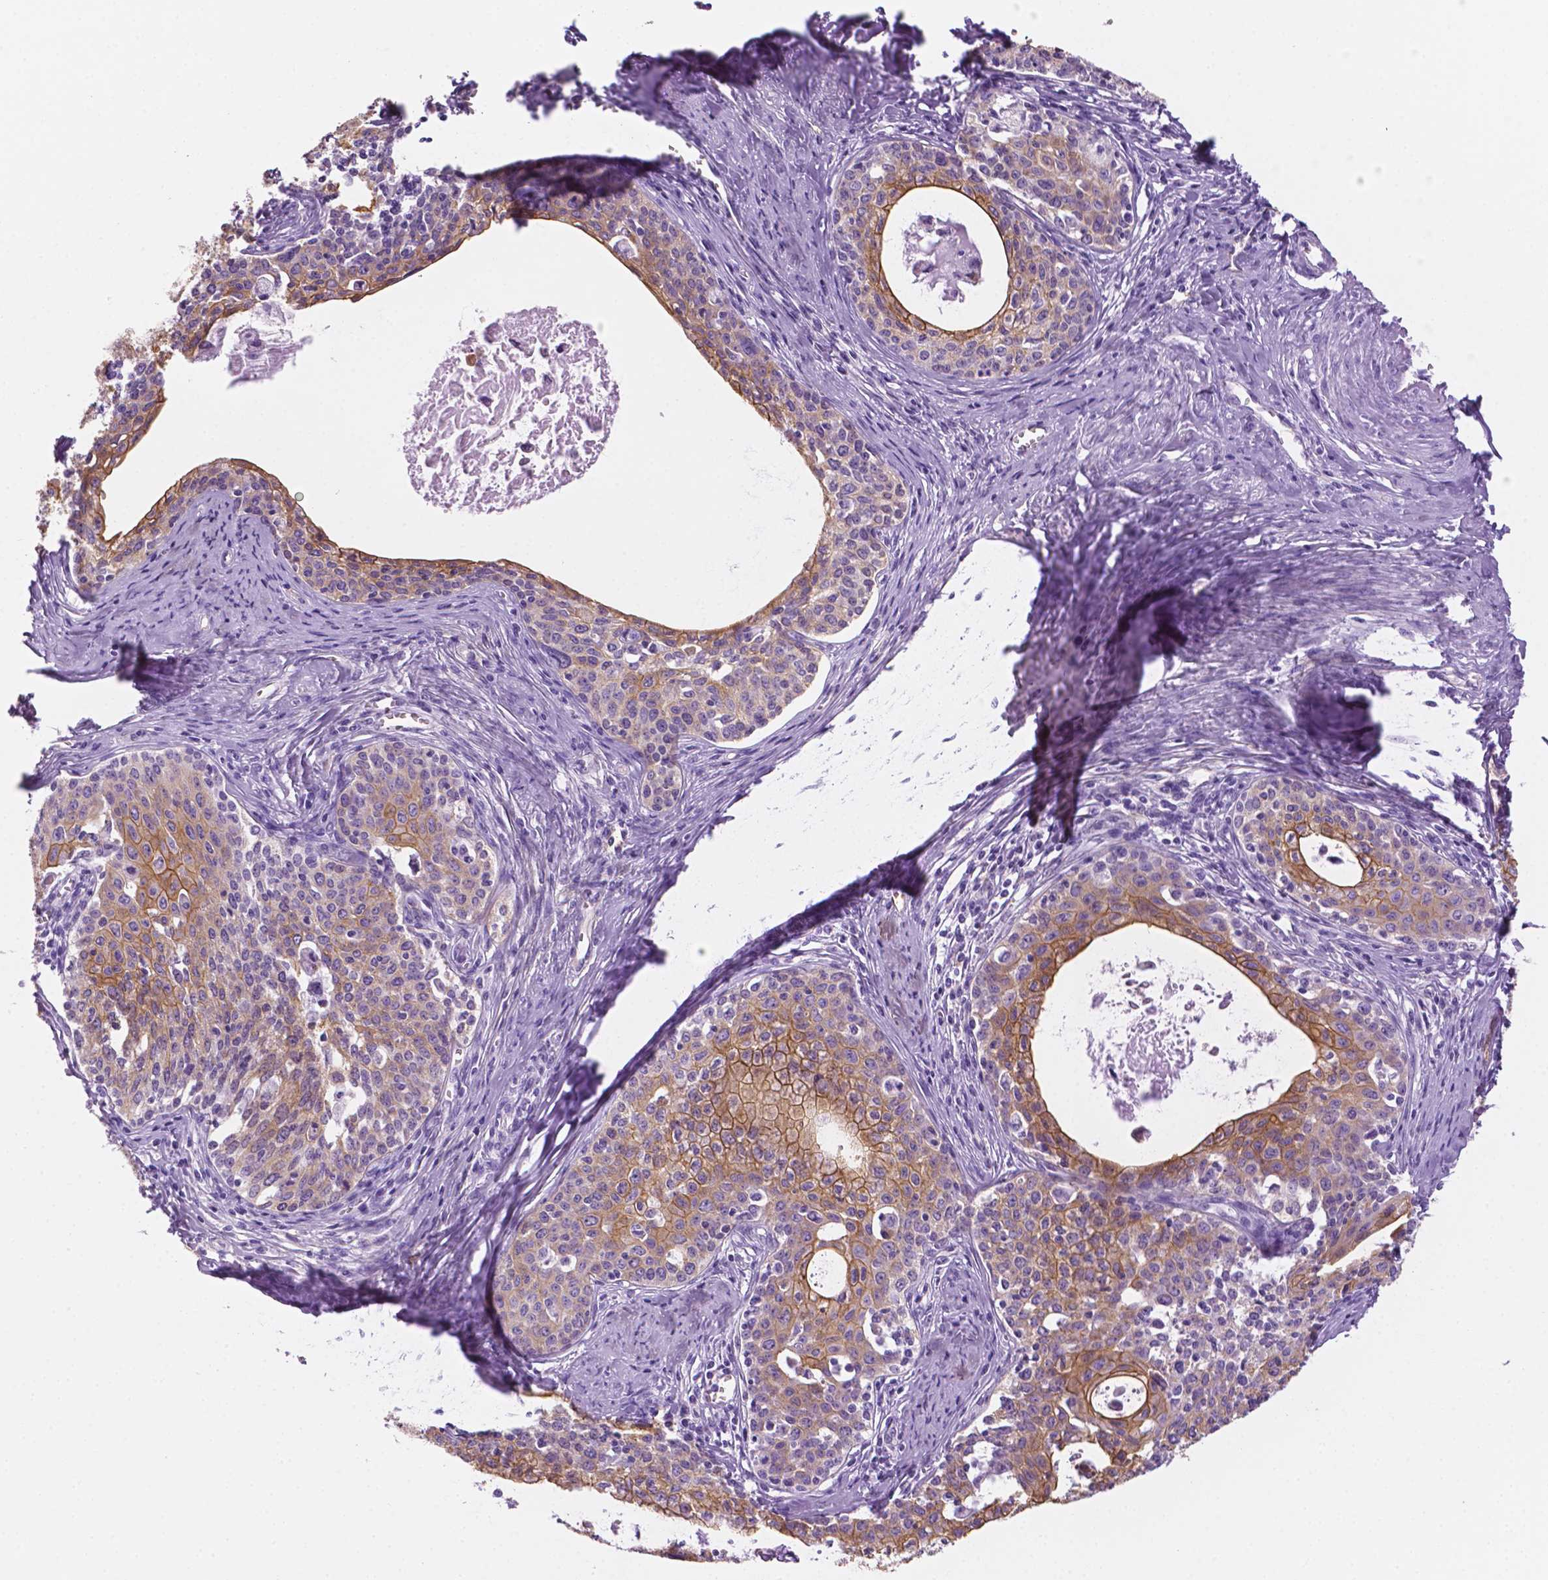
{"staining": {"intensity": "moderate", "quantity": "25%-75%", "location": "cytoplasmic/membranous"}, "tissue": "cervical cancer", "cell_type": "Tumor cells", "image_type": "cancer", "snomed": [{"axis": "morphology", "description": "Squamous cell carcinoma, NOS"}, {"axis": "morphology", "description": "Adenocarcinoma, NOS"}, {"axis": "topography", "description": "Cervix"}], "caption": "A histopathology image of human cervical squamous cell carcinoma stained for a protein demonstrates moderate cytoplasmic/membranous brown staining in tumor cells.", "gene": "PPL", "patient": {"sex": "female", "age": 52}}